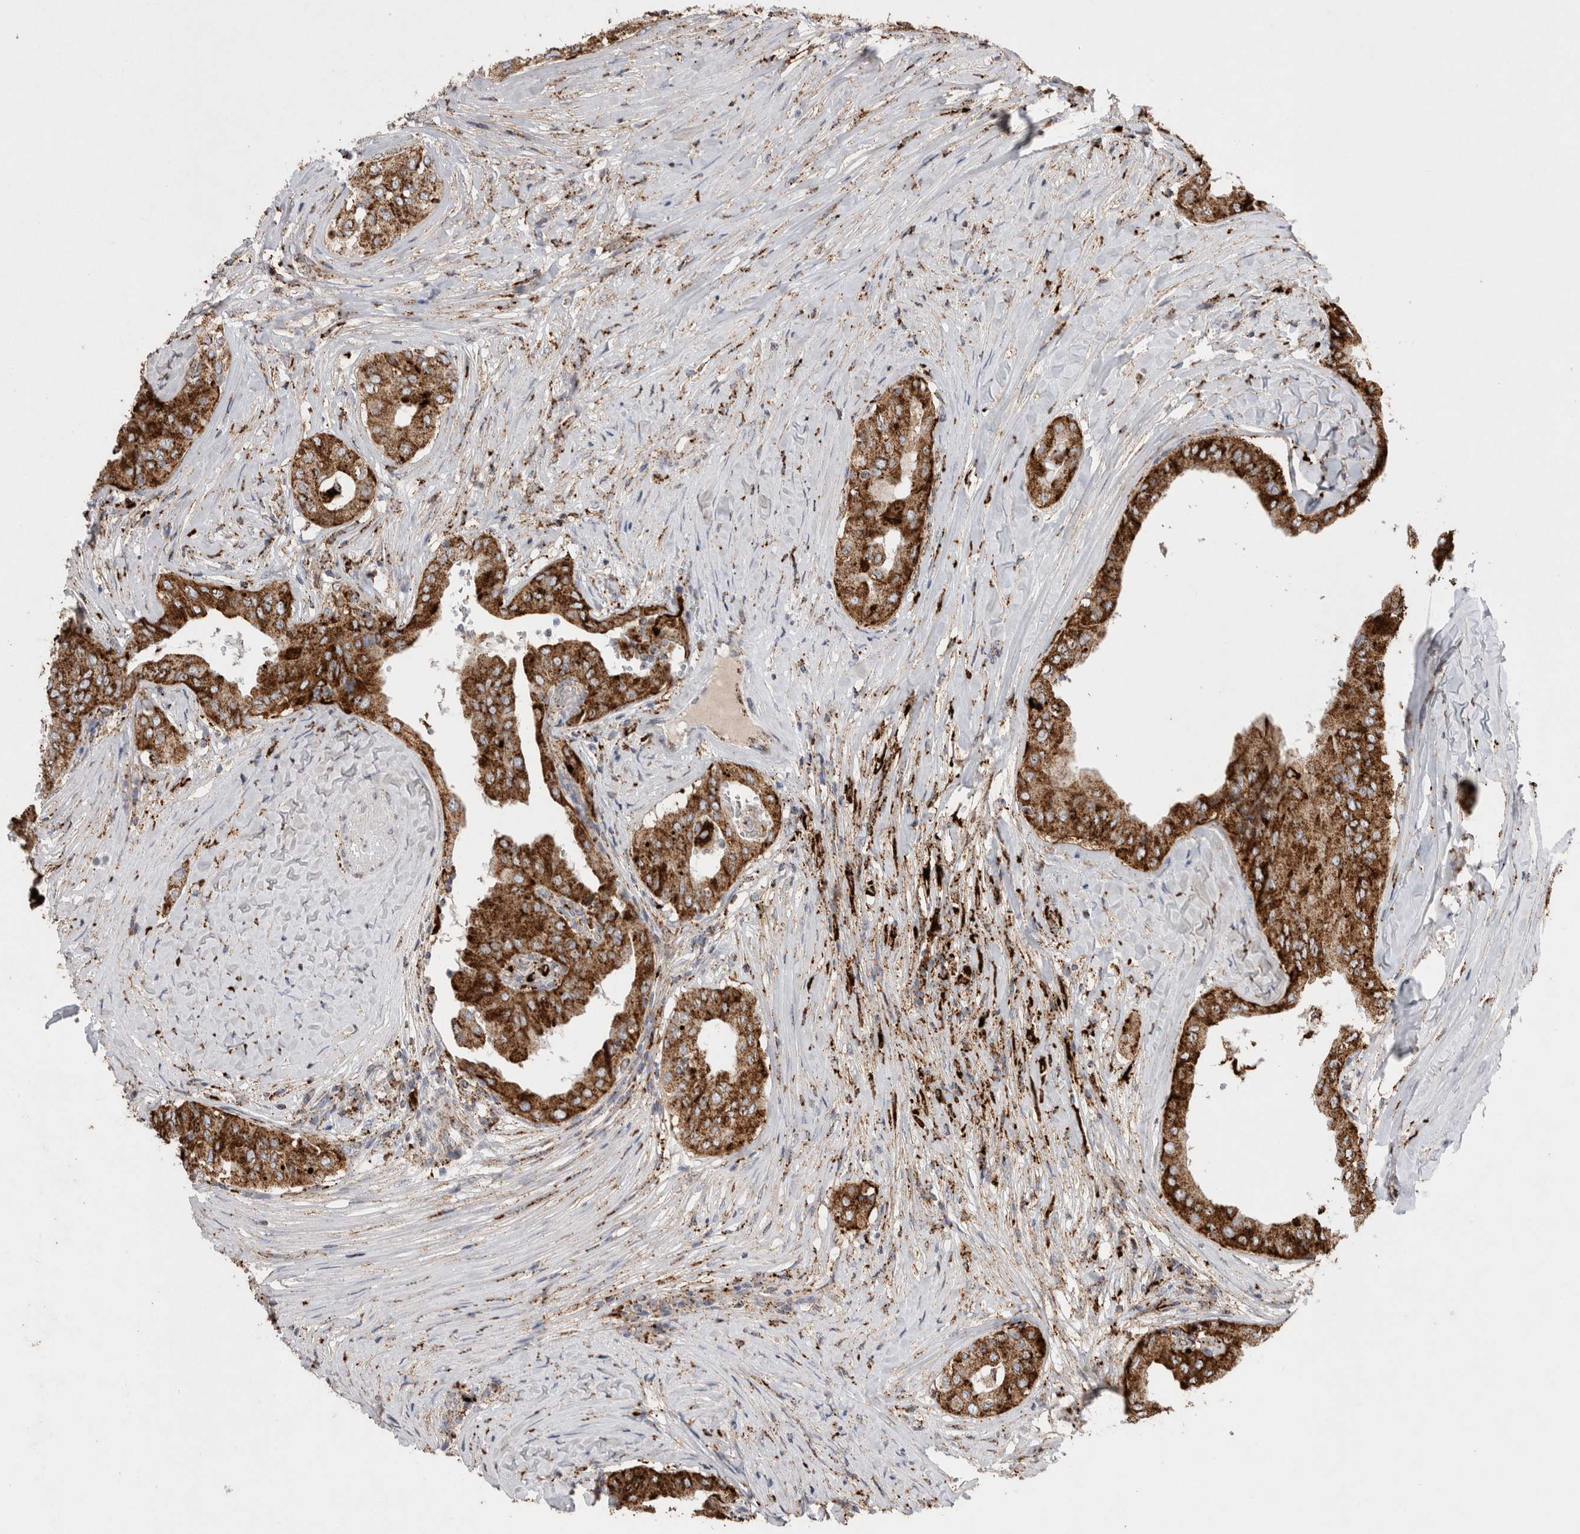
{"staining": {"intensity": "strong", "quantity": ">75%", "location": "cytoplasmic/membranous"}, "tissue": "thyroid cancer", "cell_type": "Tumor cells", "image_type": "cancer", "snomed": [{"axis": "morphology", "description": "Papillary adenocarcinoma, NOS"}, {"axis": "topography", "description": "Thyroid gland"}], "caption": "IHC of papillary adenocarcinoma (thyroid) displays high levels of strong cytoplasmic/membranous expression in approximately >75% of tumor cells.", "gene": "CTSA", "patient": {"sex": "male", "age": 33}}